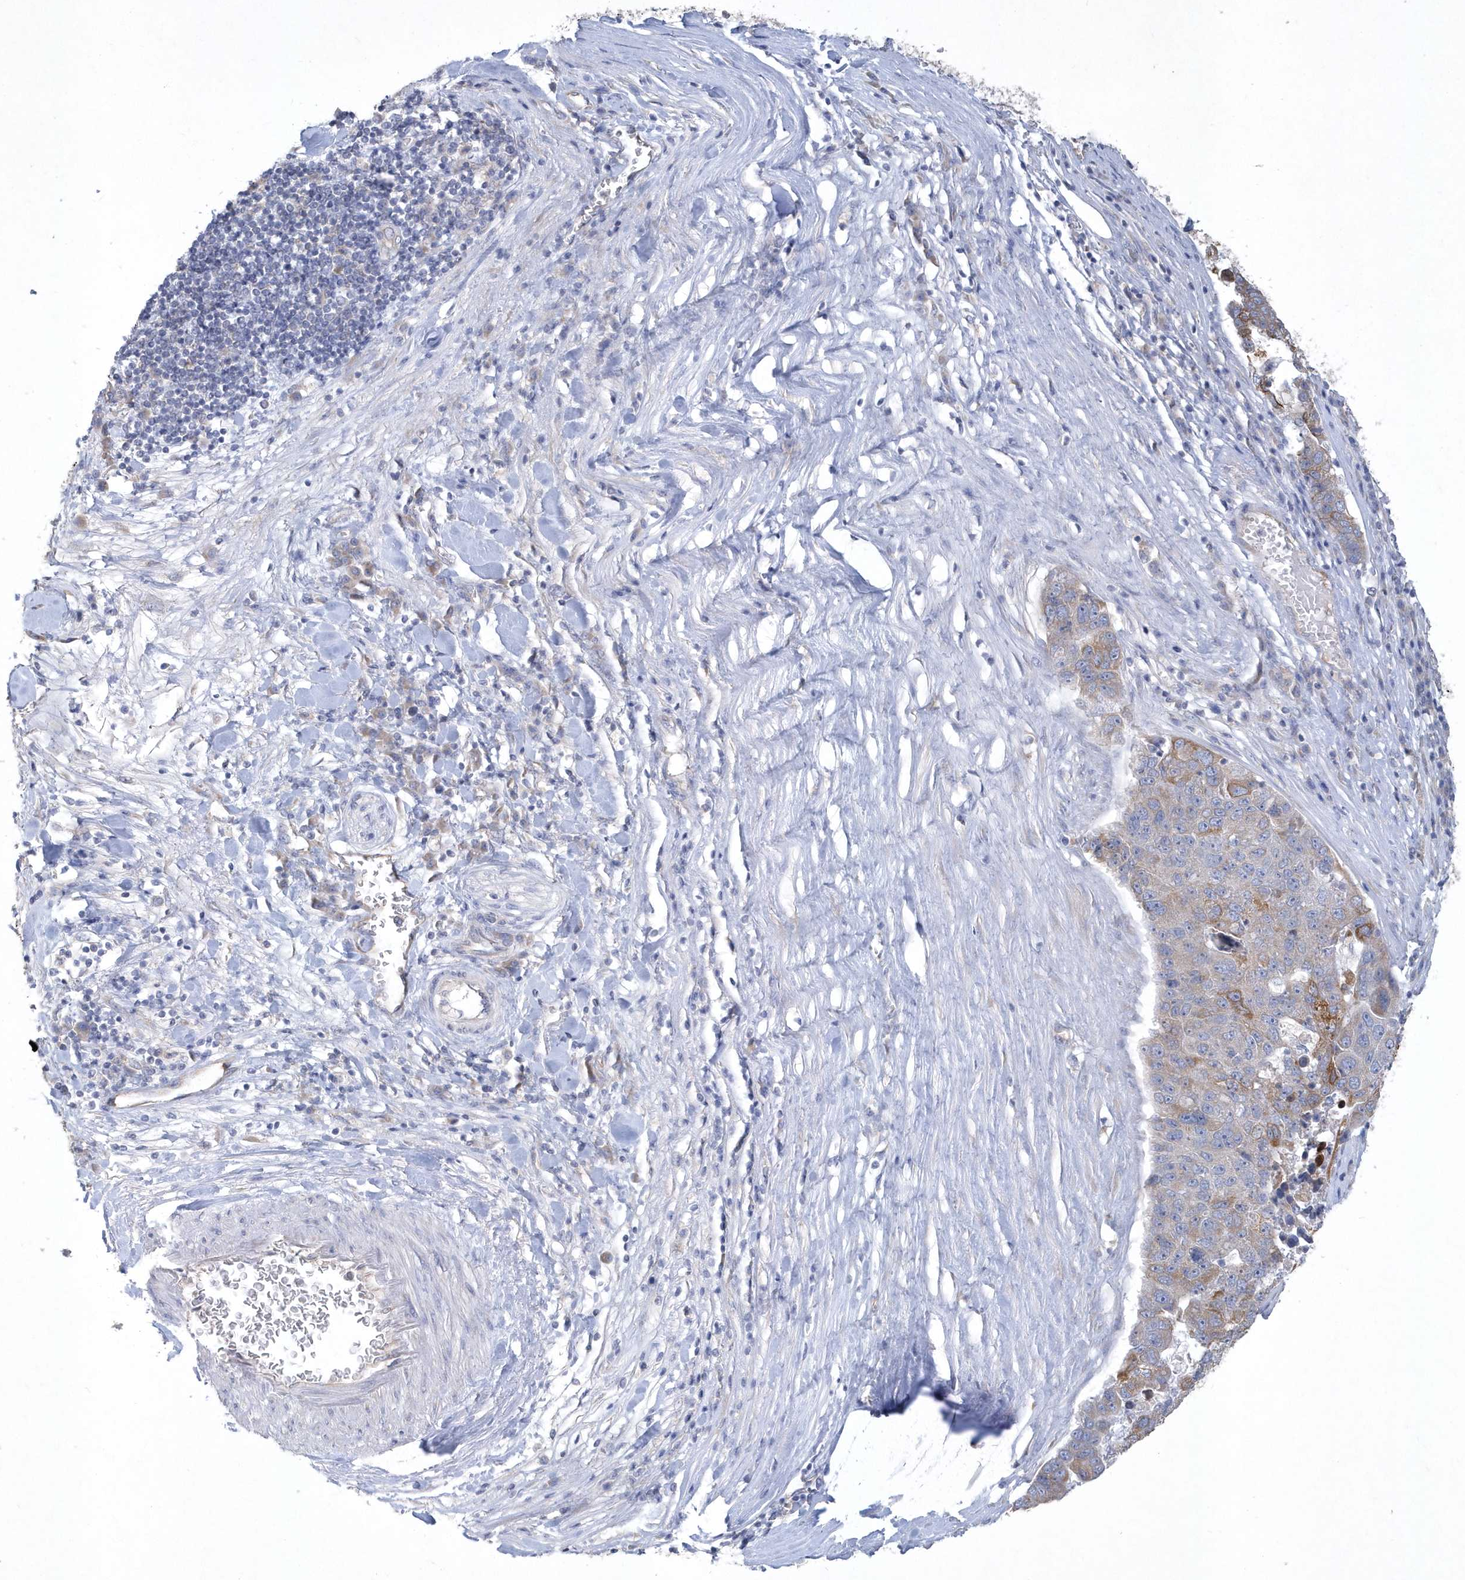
{"staining": {"intensity": "moderate", "quantity": "25%-75%", "location": "cytoplasmic/membranous"}, "tissue": "pancreatic cancer", "cell_type": "Tumor cells", "image_type": "cancer", "snomed": [{"axis": "morphology", "description": "Adenocarcinoma, NOS"}, {"axis": "topography", "description": "Pancreas"}], "caption": "IHC histopathology image of neoplastic tissue: pancreatic cancer (adenocarcinoma) stained using immunohistochemistry (IHC) shows medium levels of moderate protein expression localized specifically in the cytoplasmic/membranous of tumor cells, appearing as a cytoplasmic/membranous brown color.", "gene": "DGAT1", "patient": {"sex": "female", "age": 61}}